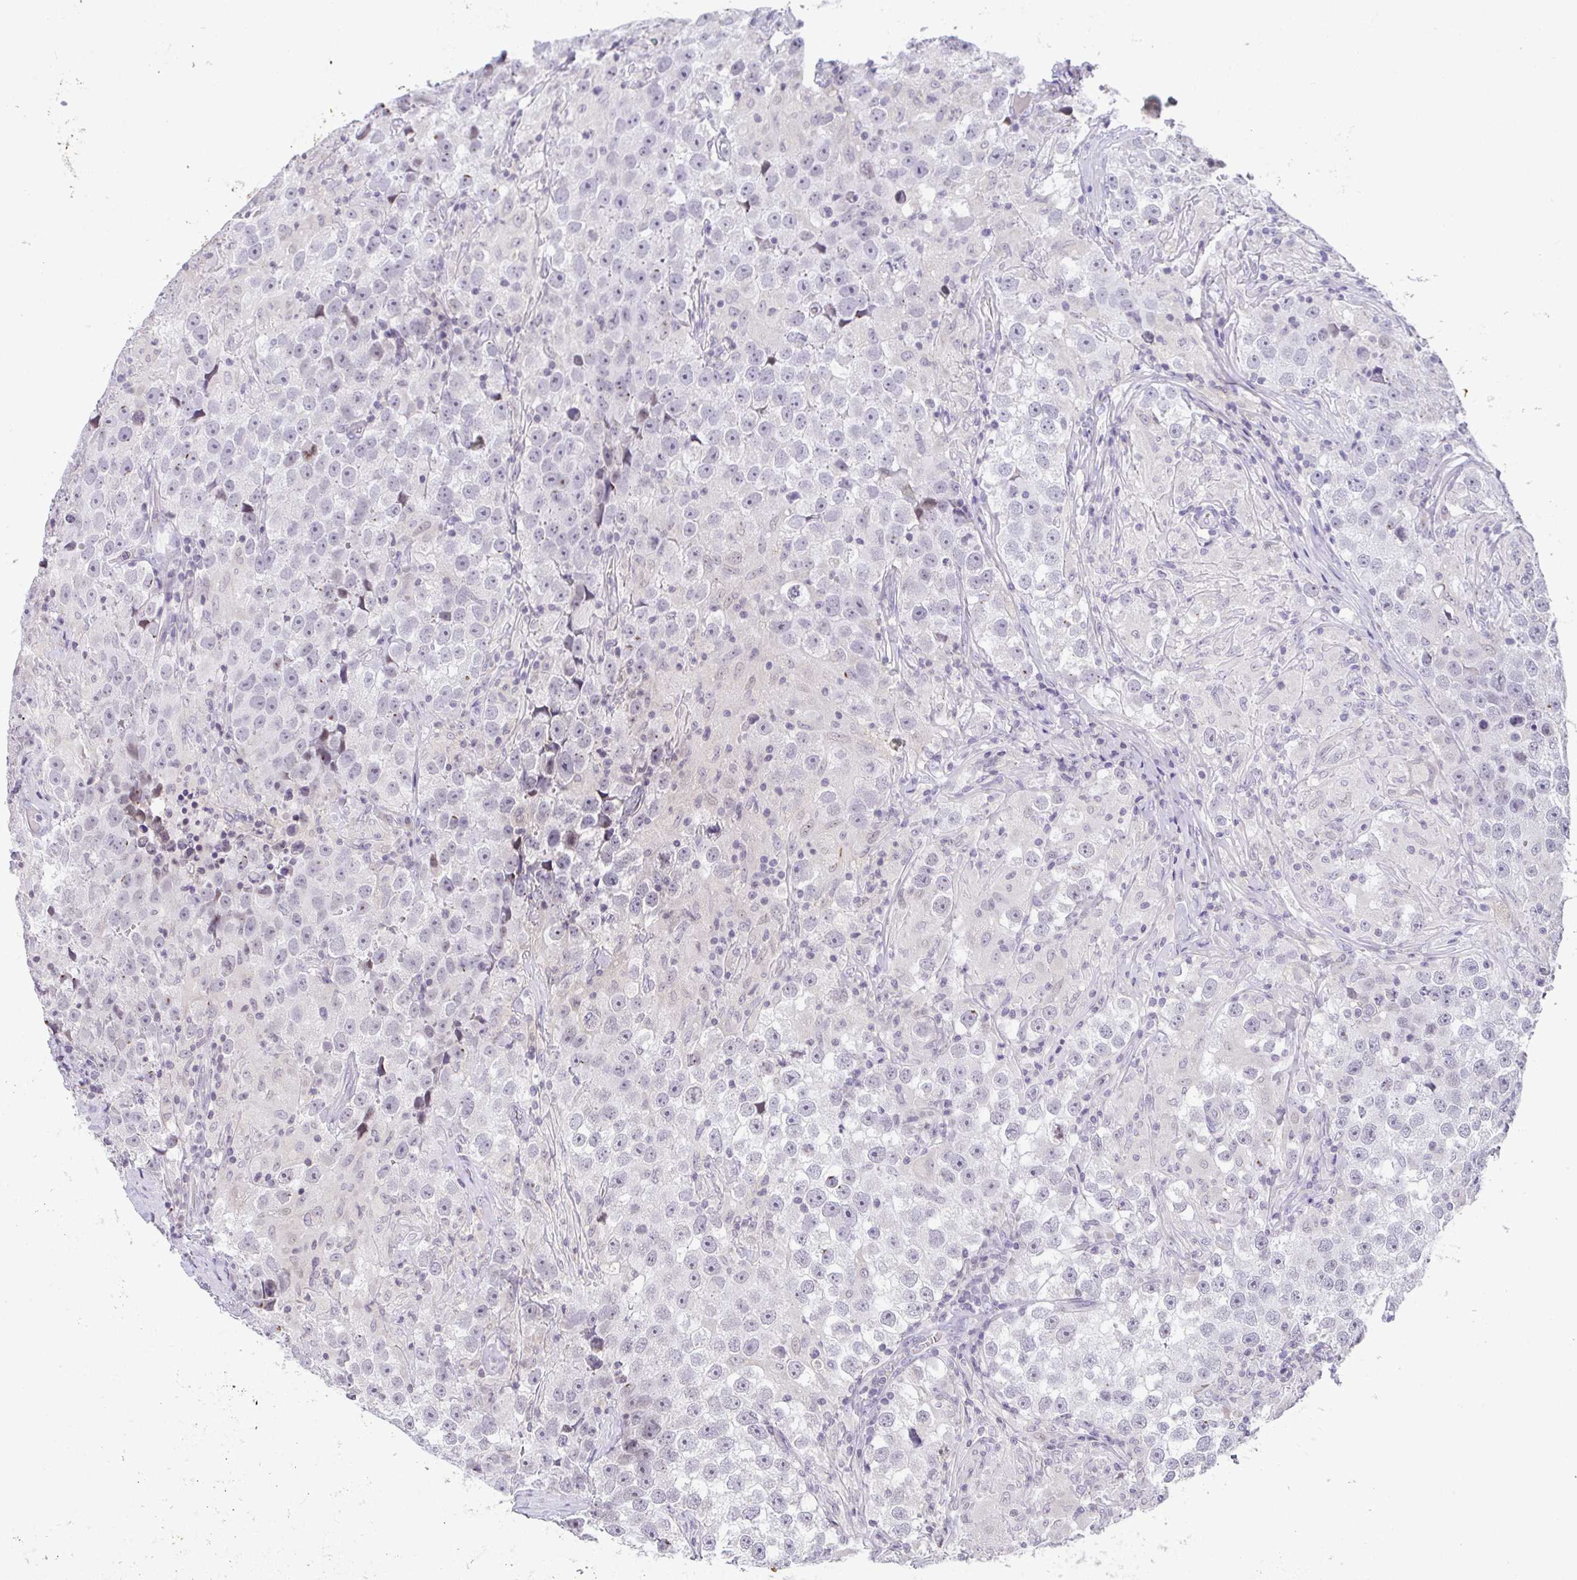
{"staining": {"intensity": "negative", "quantity": "none", "location": "none"}, "tissue": "testis cancer", "cell_type": "Tumor cells", "image_type": "cancer", "snomed": [{"axis": "morphology", "description": "Seminoma, NOS"}, {"axis": "topography", "description": "Testis"}], "caption": "This is an immunohistochemistry micrograph of testis cancer. There is no staining in tumor cells.", "gene": "CACNA1S", "patient": {"sex": "male", "age": 46}}